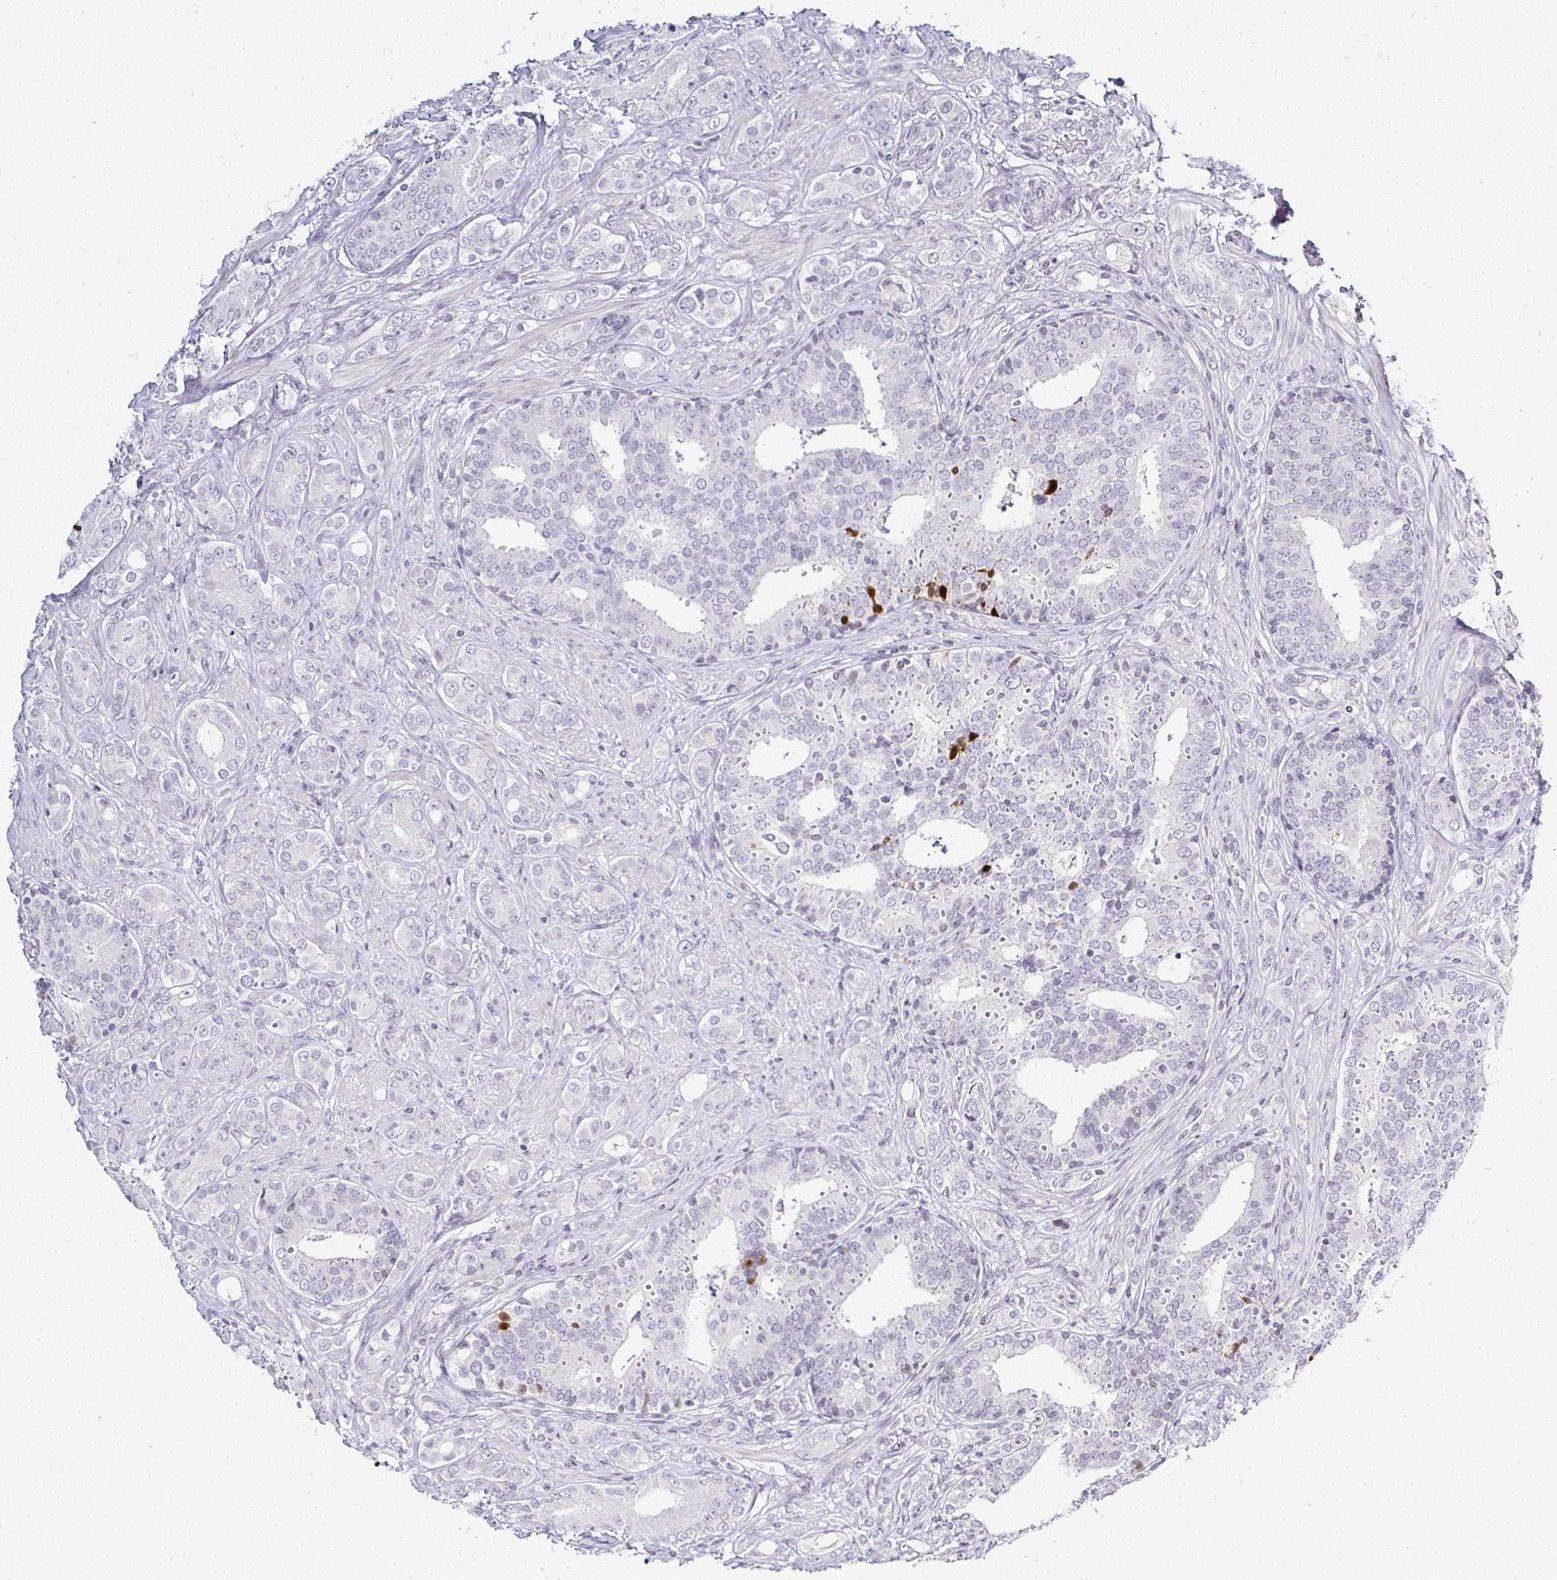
{"staining": {"intensity": "negative", "quantity": "none", "location": "none"}, "tissue": "prostate cancer", "cell_type": "Tumor cells", "image_type": "cancer", "snomed": [{"axis": "morphology", "description": "Adenocarcinoma, High grade"}, {"axis": "topography", "description": "Prostate"}], "caption": "IHC photomicrograph of human prostate high-grade adenocarcinoma stained for a protein (brown), which demonstrates no positivity in tumor cells.", "gene": "SERPINB3", "patient": {"sex": "male", "age": 62}}